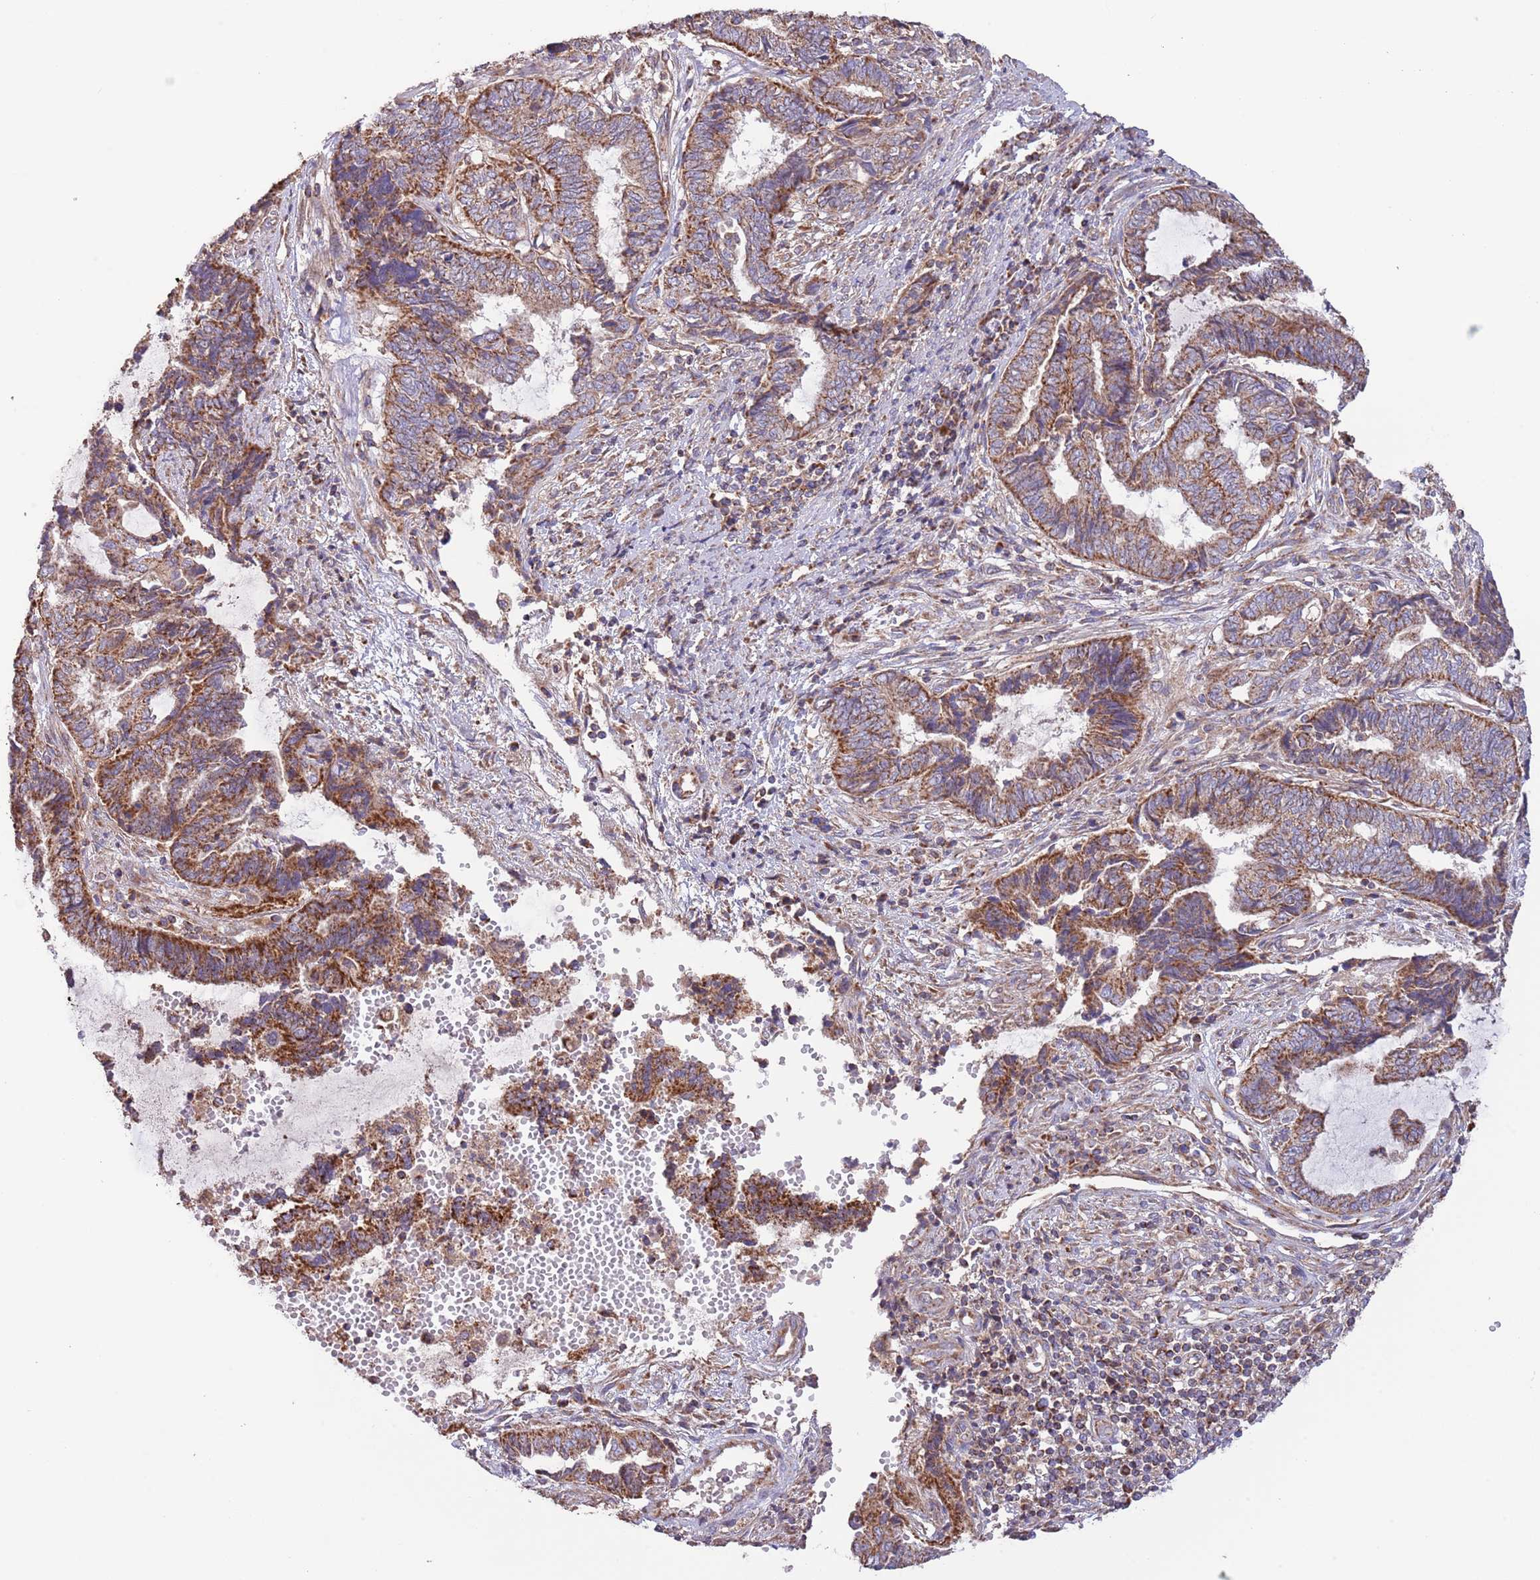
{"staining": {"intensity": "strong", "quantity": ">75%", "location": "cytoplasmic/membranous"}, "tissue": "endometrial cancer", "cell_type": "Tumor cells", "image_type": "cancer", "snomed": [{"axis": "morphology", "description": "Adenocarcinoma, NOS"}, {"axis": "topography", "description": "Uterus"}, {"axis": "topography", "description": "Endometrium"}], "caption": "A brown stain highlights strong cytoplasmic/membranous staining of a protein in human endometrial adenocarcinoma tumor cells.", "gene": "DNAJA3", "patient": {"sex": "female", "age": 70}}